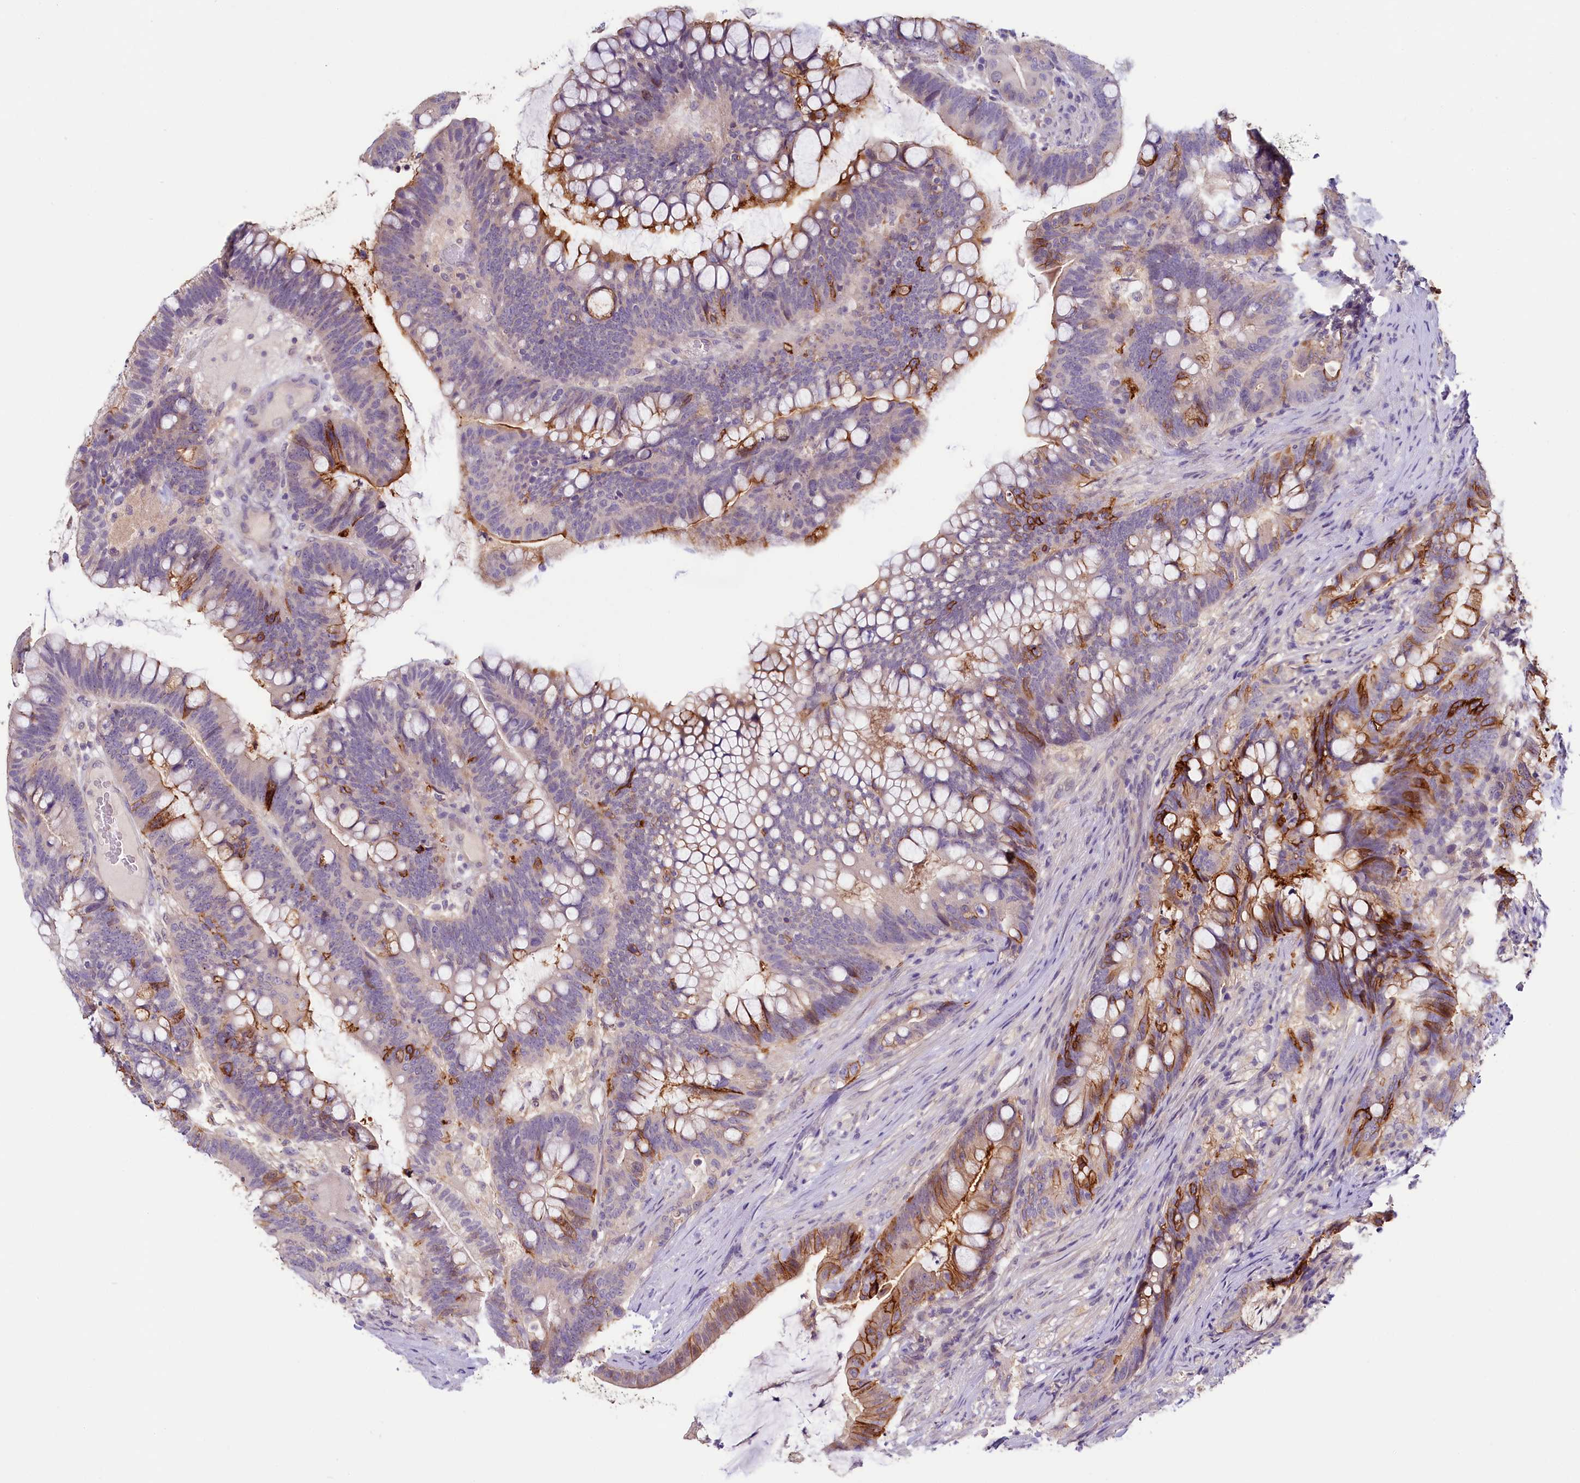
{"staining": {"intensity": "strong", "quantity": "<25%", "location": "cytoplasmic/membranous"}, "tissue": "colorectal cancer", "cell_type": "Tumor cells", "image_type": "cancer", "snomed": [{"axis": "morphology", "description": "Adenocarcinoma, NOS"}, {"axis": "topography", "description": "Colon"}], "caption": "Immunohistochemistry (IHC) (DAB) staining of human colorectal cancer (adenocarcinoma) reveals strong cytoplasmic/membranous protein expression in approximately <25% of tumor cells.", "gene": "PDE6D", "patient": {"sex": "female", "age": 66}}